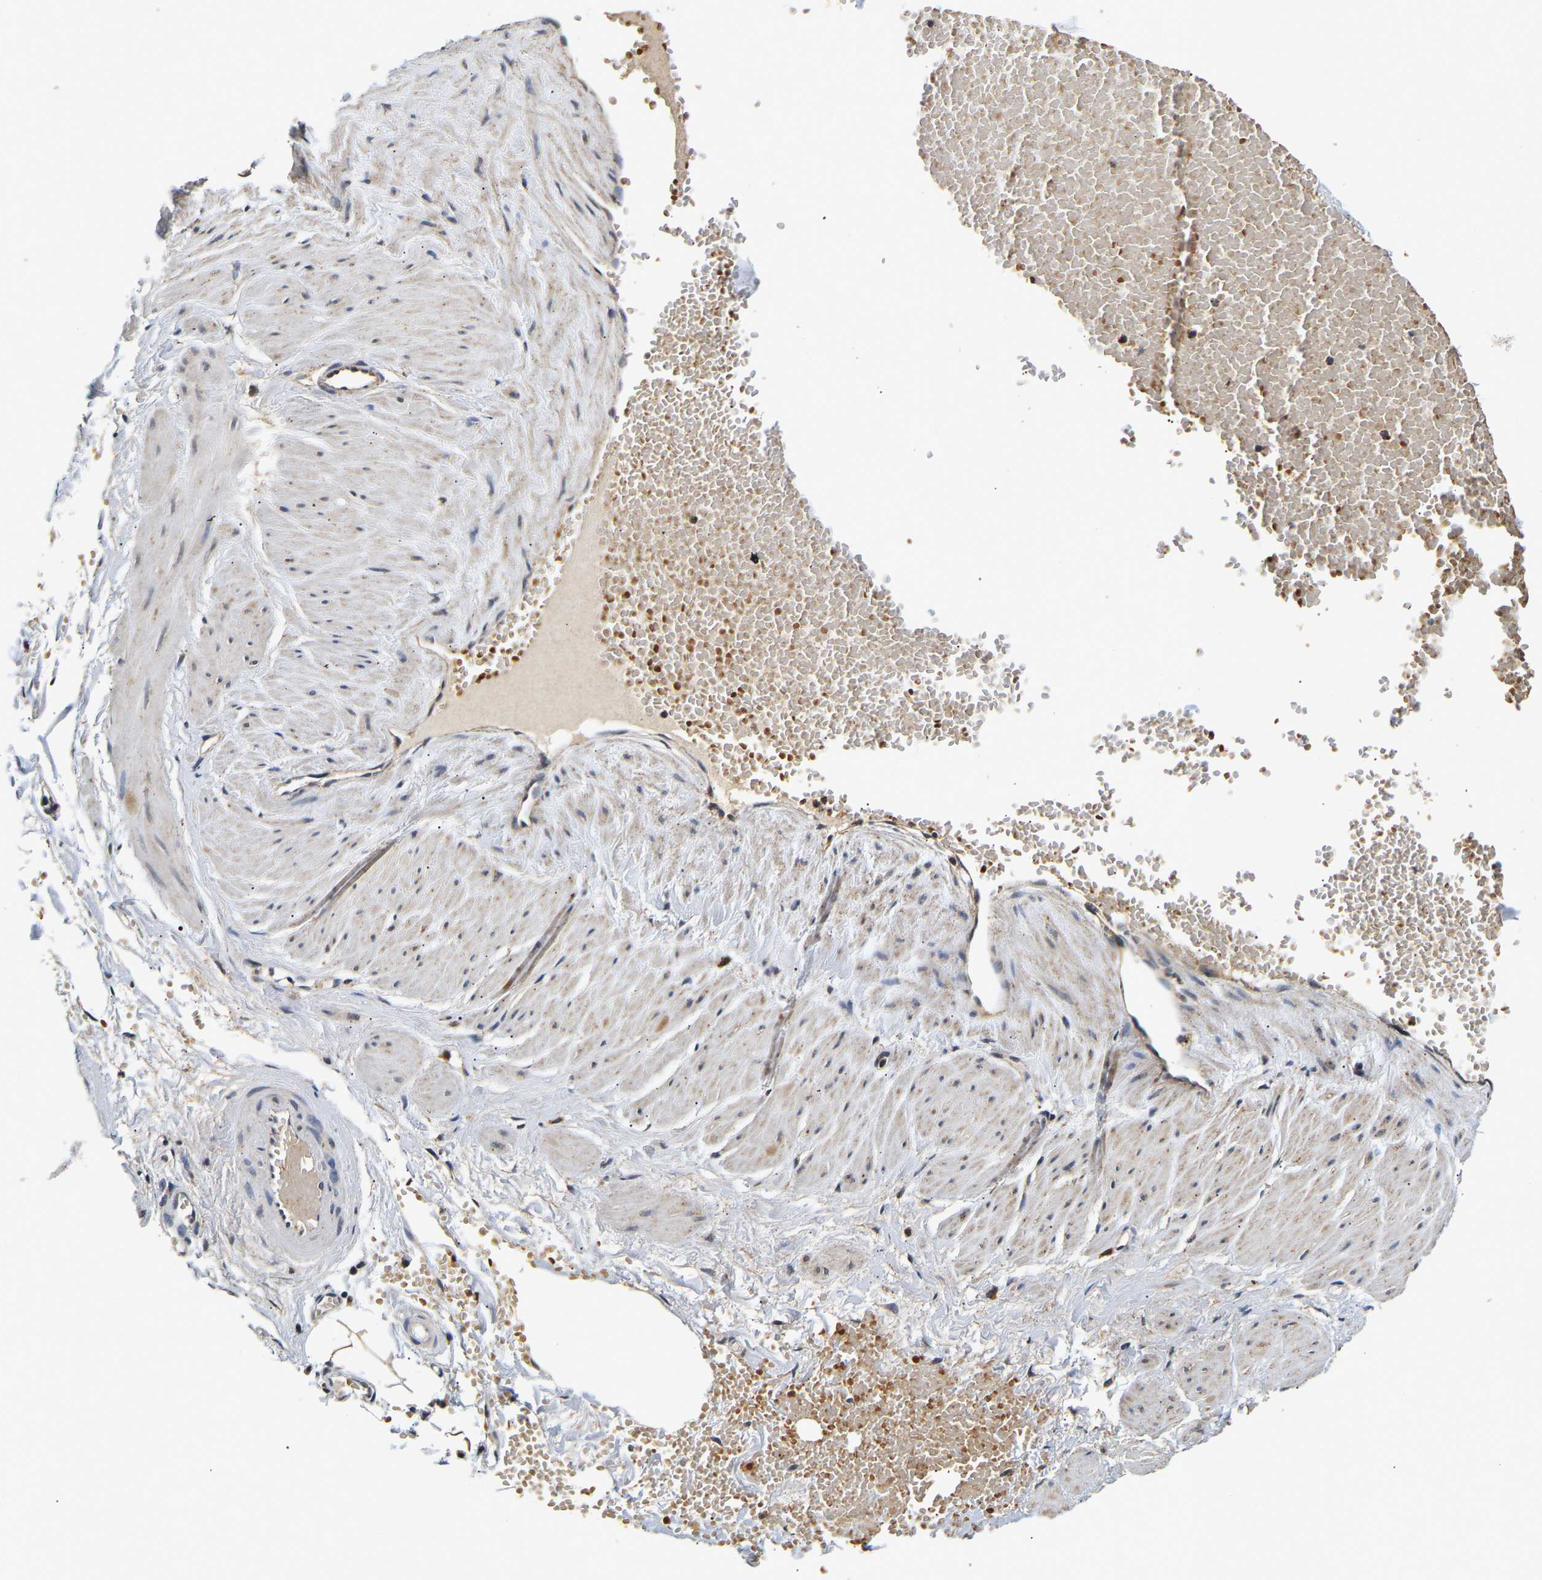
{"staining": {"intensity": "weak", "quantity": ">75%", "location": "cytoplasmic/membranous"}, "tissue": "adipose tissue", "cell_type": "Adipocytes", "image_type": "normal", "snomed": [{"axis": "morphology", "description": "Normal tissue, NOS"}, {"axis": "topography", "description": "Soft tissue"}], "caption": "This histopathology image demonstrates immunohistochemistry (IHC) staining of unremarkable human adipose tissue, with low weak cytoplasmic/membranous staining in approximately >75% of adipocytes.", "gene": "SMU1", "patient": {"sex": "male", "age": 72}}